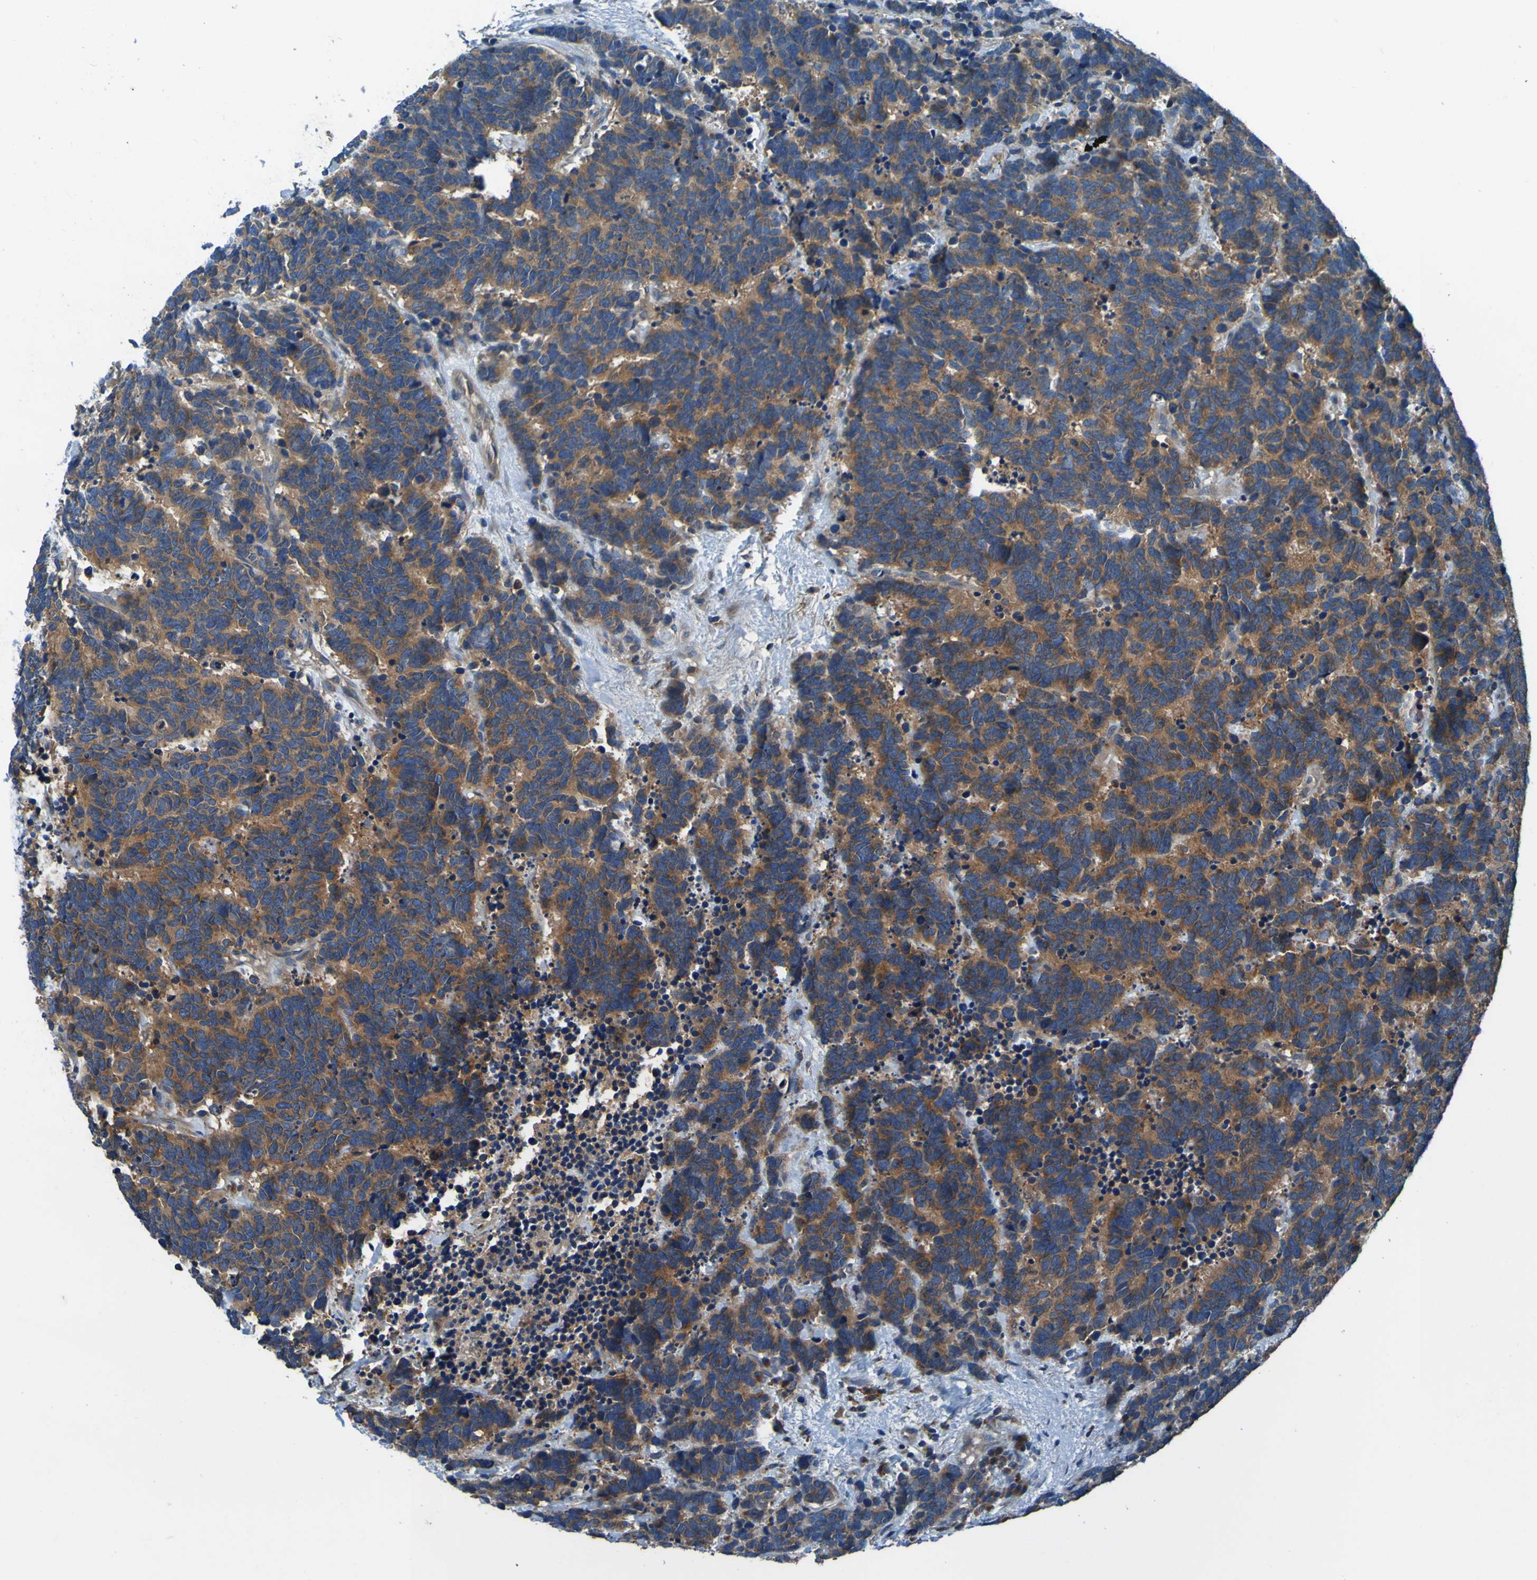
{"staining": {"intensity": "moderate", "quantity": ">75%", "location": "cytoplasmic/membranous"}, "tissue": "carcinoid", "cell_type": "Tumor cells", "image_type": "cancer", "snomed": [{"axis": "morphology", "description": "Carcinoma, NOS"}, {"axis": "morphology", "description": "Carcinoid, malignant, NOS"}, {"axis": "topography", "description": "Urinary bladder"}], "caption": "DAB (3,3'-diaminobenzidine) immunohistochemical staining of malignant carcinoid shows moderate cytoplasmic/membranous protein positivity in approximately >75% of tumor cells.", "gene": "RAB5B", "patient": {"sex": "male", "age": 57}}